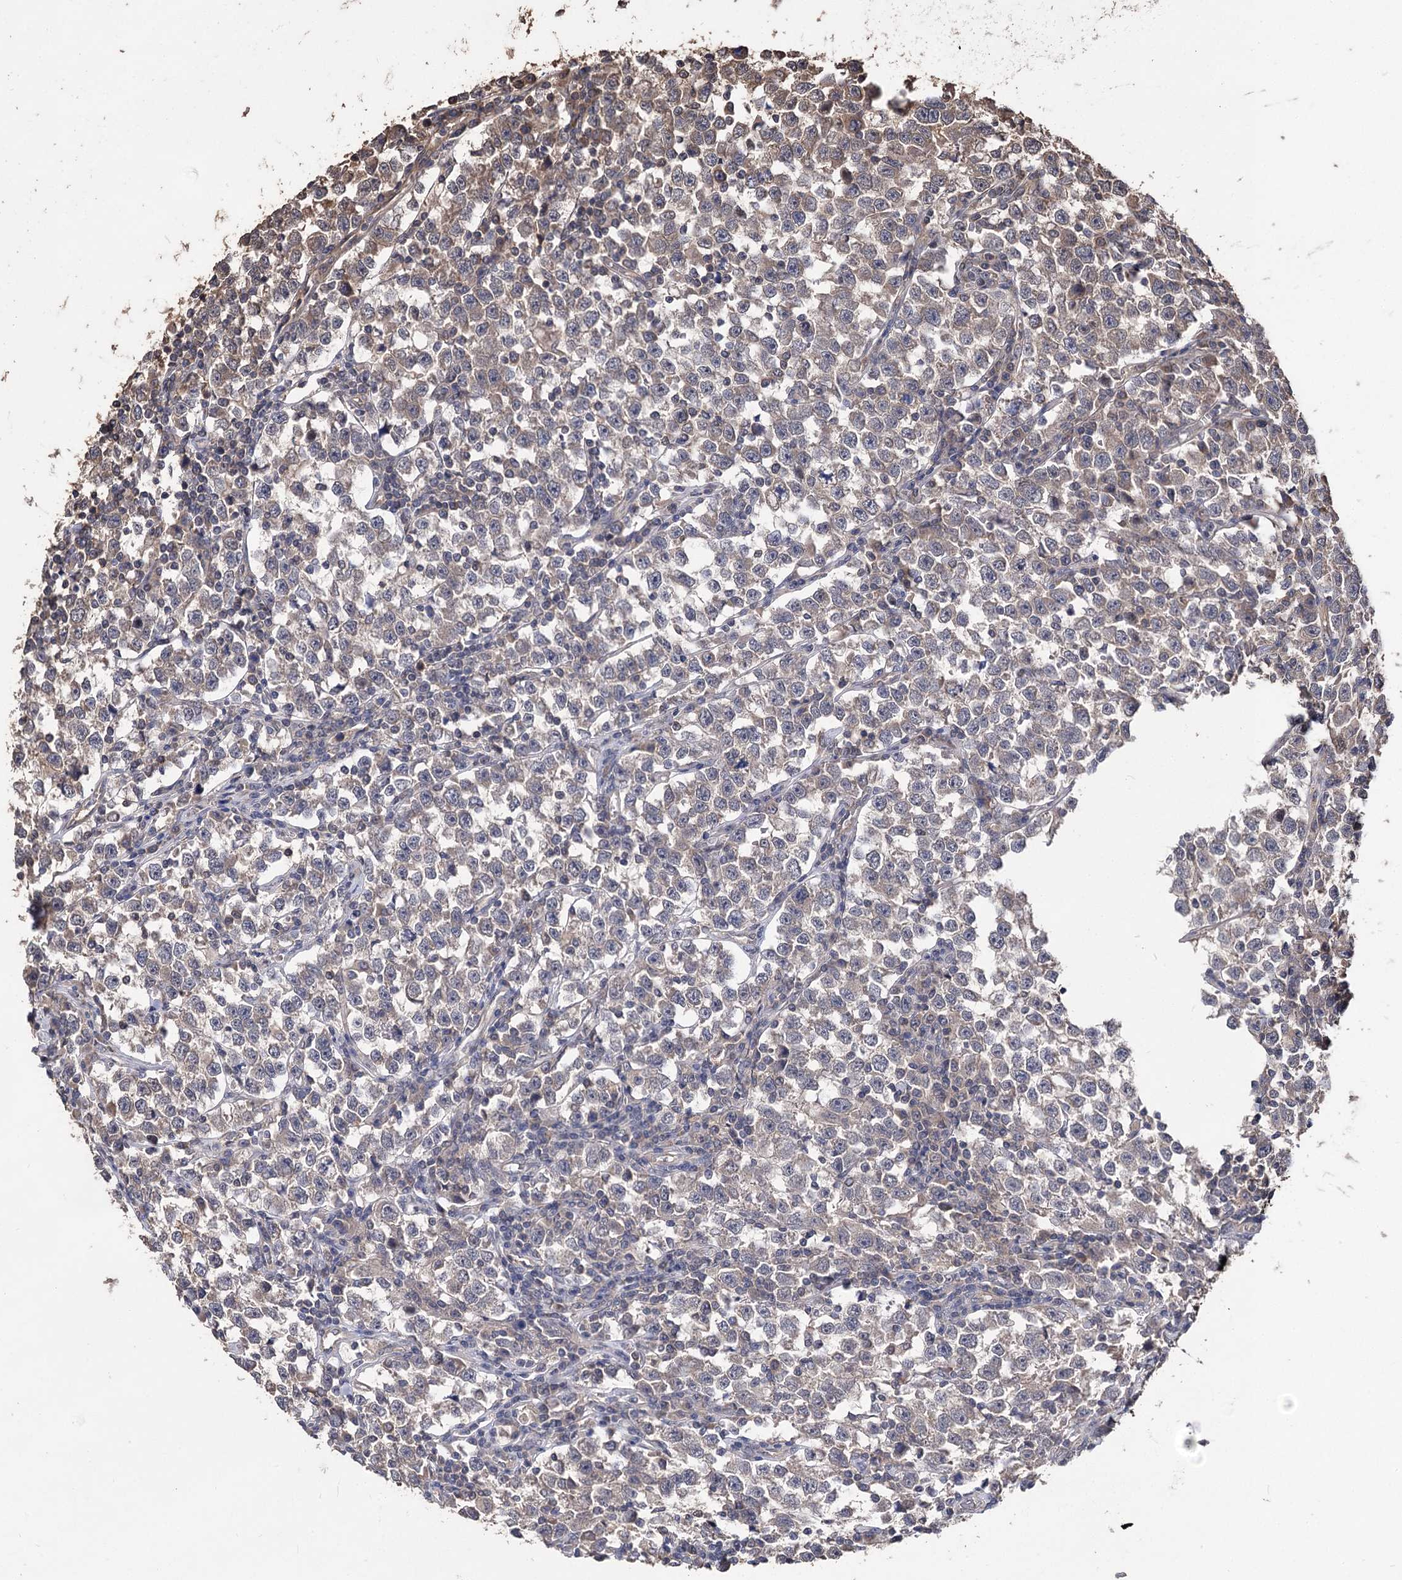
{"staining": {"intensity": "weak", "quantity": "25%-75%", "location": "cytoplasmic/membranous"}, "tissue": "testis cancer", "cell_type": "Tumor cells", "image_type": "cancer", "snomed": [{"axis": "morphology", "description": "Normal tissue, NOS"}, {"axis": "morphology", "description": "Seminoma, NOS"}, {"axis": "topography", "description": "Testis"}], "caption": "Weak cytoplasmic/membranous protein positivity is present in about 25%-75% of tumor cells in testis cancer. The protein is stained brown, and the nuclei are stained in blue (DAB IHC with brightfield microscopy, high magnification).", "gene": "RASSF3", "patient": {"sex": "male", "age": 43}}